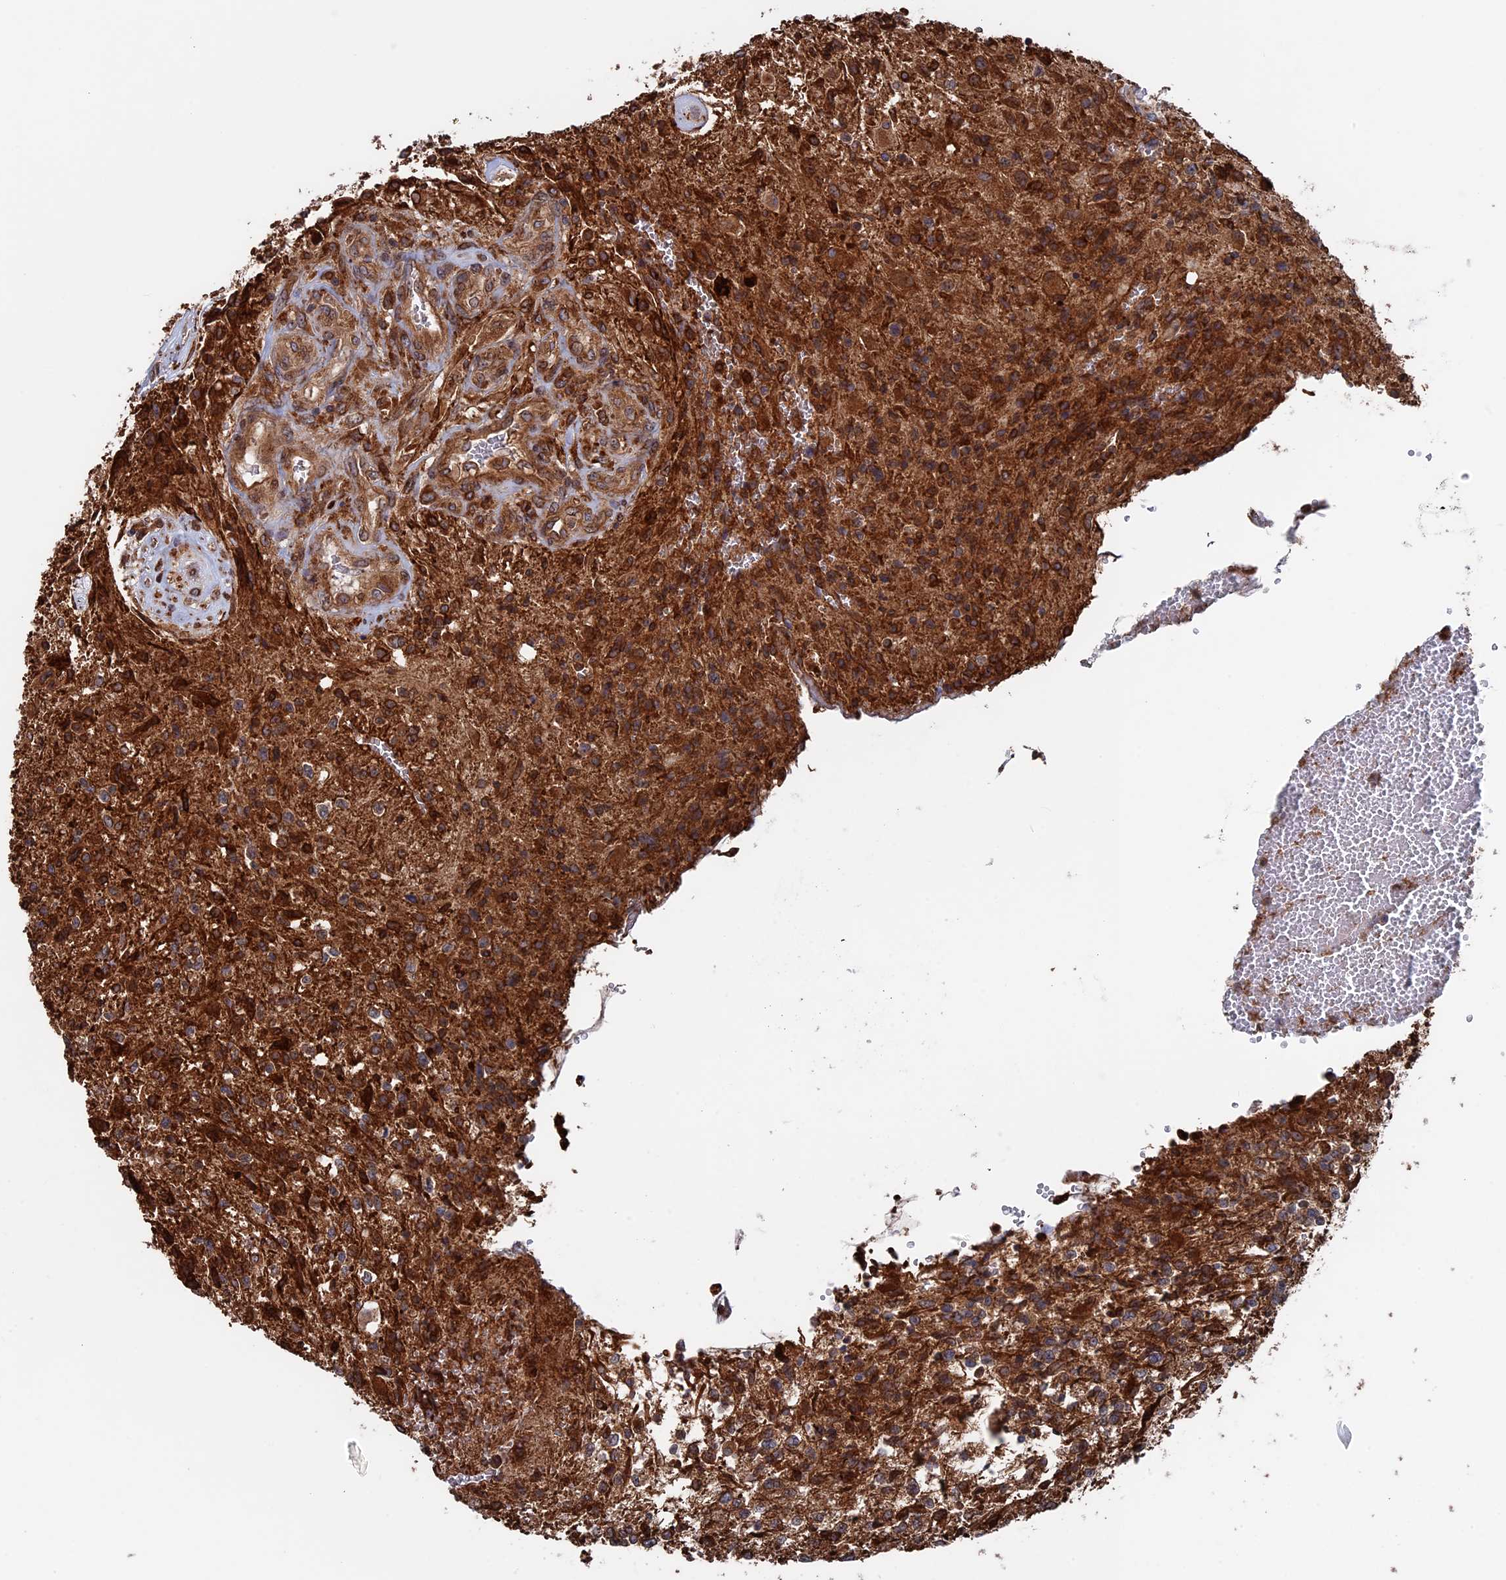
{"staining": {"intensity": "strong", "quantity": ">75%", "location": "cytoplasmic/membranous"}, "tissue": "glioma", "cell_type": "Tumor cells", "image_type": "cancer", "snomed": [{"axis": "morphology", "description": "Glioma, malignant, High grade"}, {"axis": "topography", "description": "Brain"}], "caption": "DAB immunohistochemical staining of human glioma displays strong cytoplasmic/membranous protein positivity in approximately >75% of tumor cells.", "gene": "RPUSD1", "patient": {"sex": "male", "age": 56}}